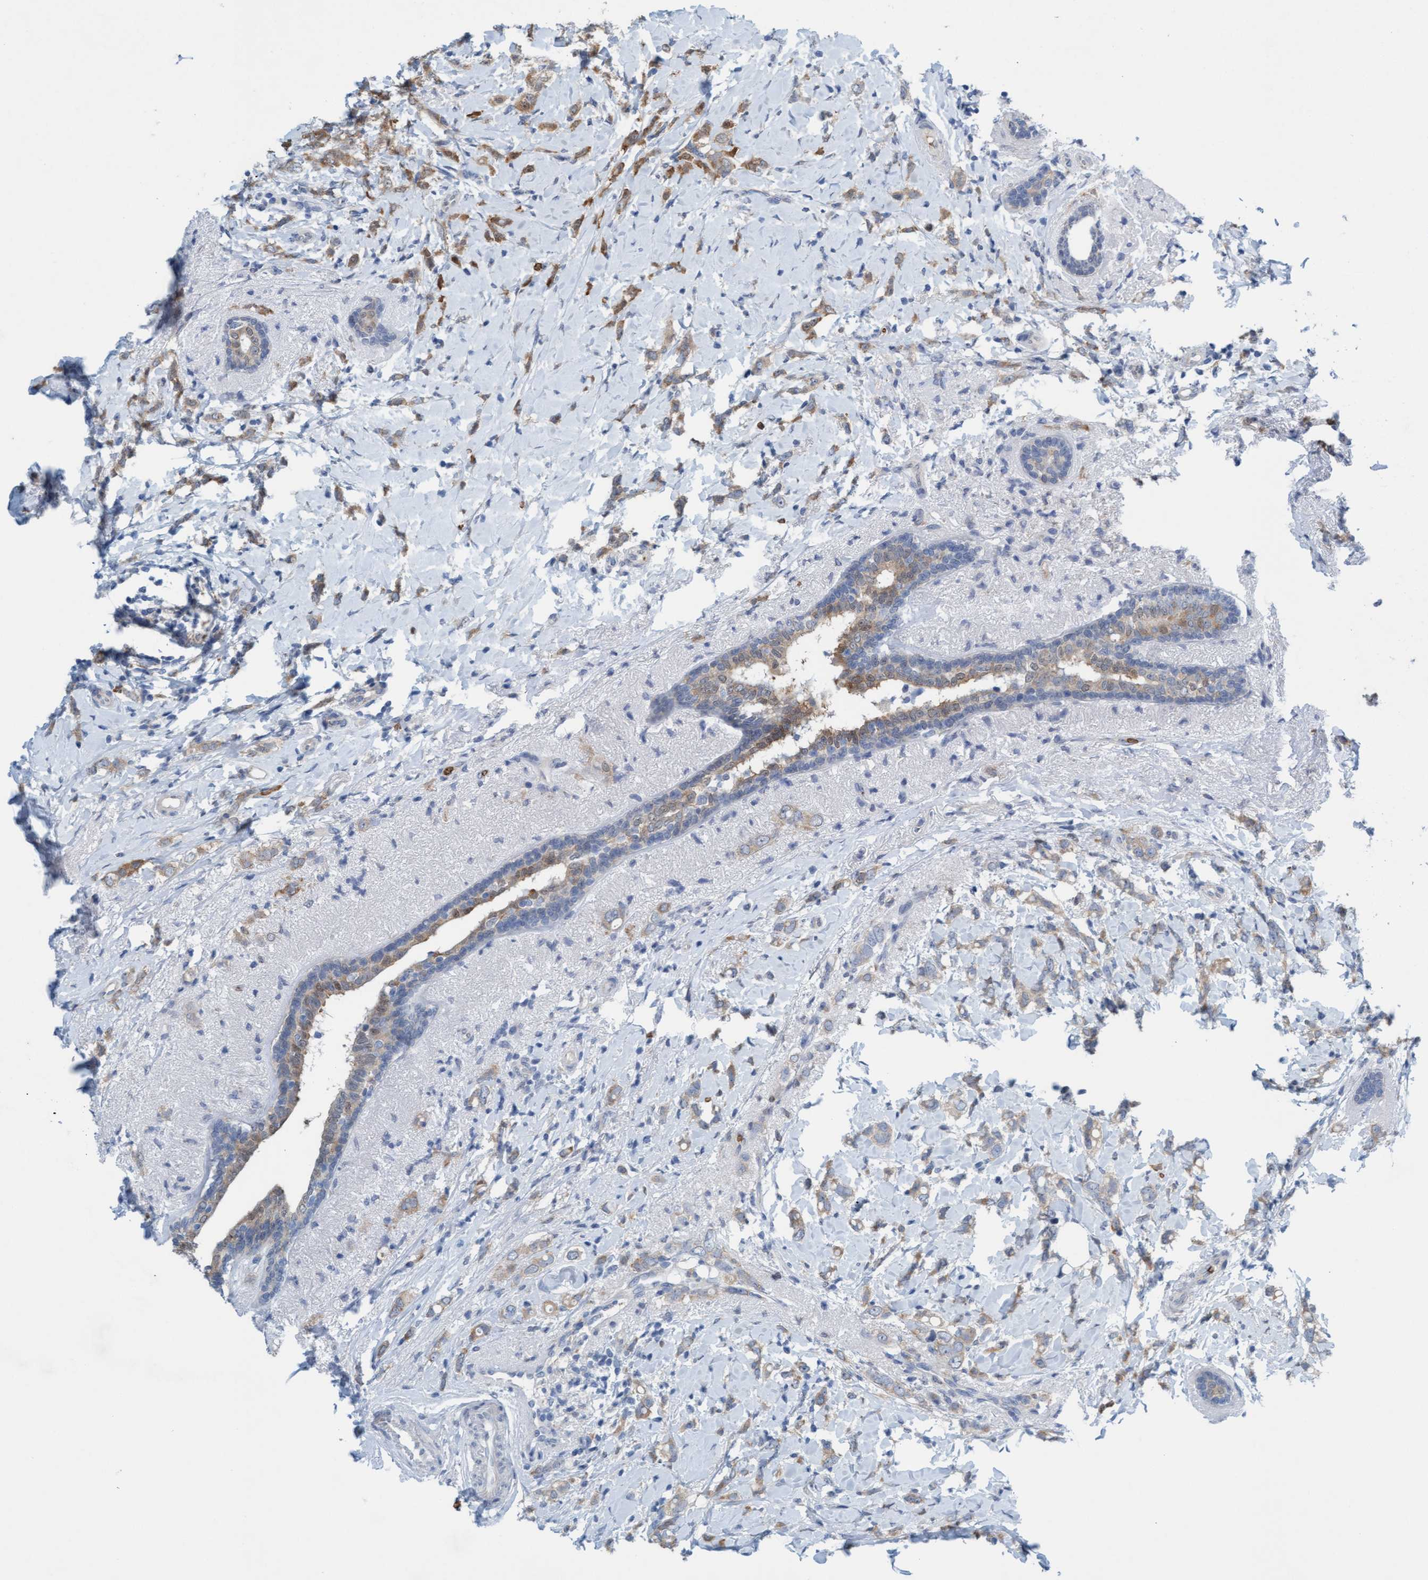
{"staining": {"intensity": "weak", "quantity": ">75%", "location": "cytoplasmic/membranous"}, "tissue": "breast cancer", "cell_type": "Tumor cells", "image_type": "cancer", "snomed": [{"axis": "morphology", "description": "Normal tissue, NOS"}, {"axis": "morphology", "description": "Lobular carcinoma"}, {"axis": "topography", "description": "Breast"}], "caption": "Immunohistochemistry image of neoplastic tissue: breast lobular carcinoma stained using immunohistochemistry (IHC) reveals low levels of weak protein expression localized specifically in the cytoplasmic/membranous of tumor cells, appearing as a cytoplasmic/membranous brown color.", "gene": "SPEM2", "patient": {"sex": "female", "age": 47}}